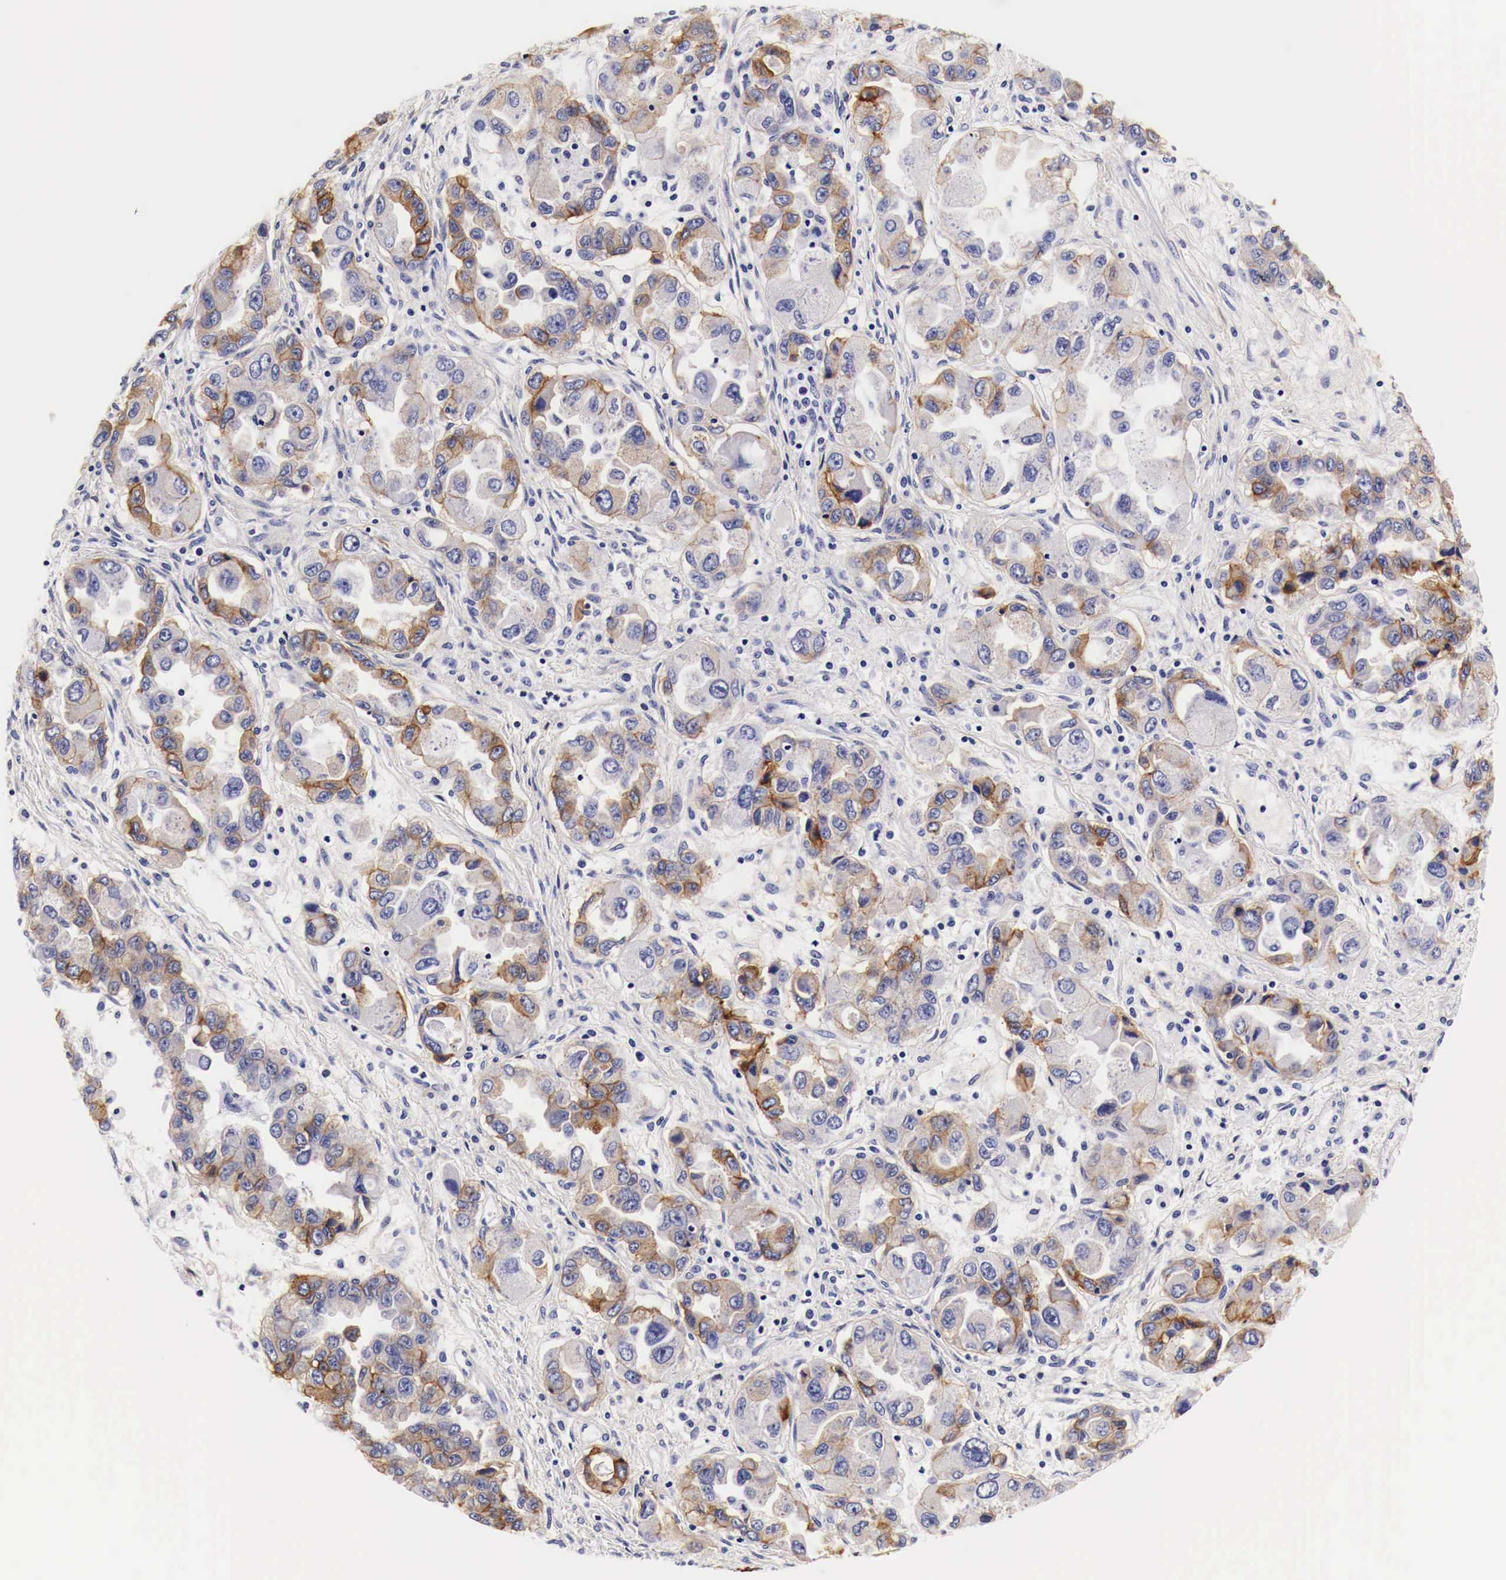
{"staining": {"intensity": "moderate", "quantity": ">75%", "location": "cytoplasmic/membranous"}, "tissue": "ovarian cancer", "cell_type": "Tumor cells", "image_type": "cancer", "snomed": [{"axis": "morphology", "description": "Cystadenocarcinoma, serous, NOS"}, {"axis": "topography", "description": "Ovary"}], "caption": "Ovarian cancer was stained to show a protein in brown. There is medium levels of moderate cytoplasmic/membranous positivity in about >75% of tumor cells.", "gene": "EGFR", "patient": {"sex": "female", "age": 84}}